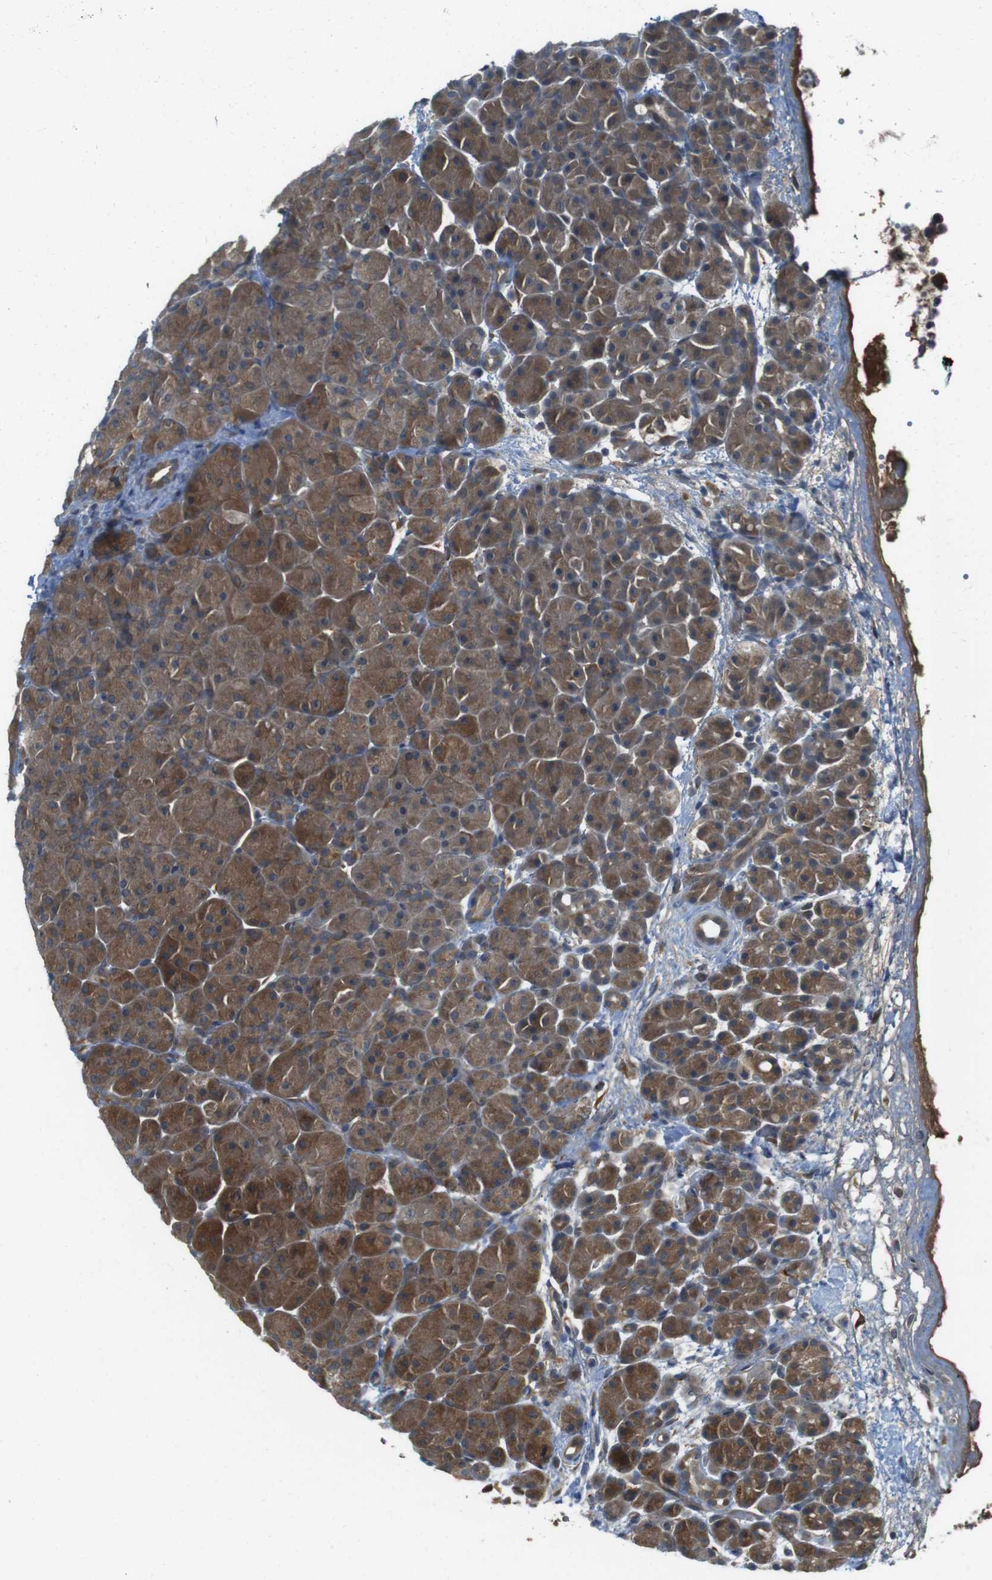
{"staining": {"intensity": "strong", "quantity": ">75%", "location": "cytoplasmic/membranous"}, "tissue": "pancreas", "cell_type": "Exocrine glandular cells", "image_type": "normal", "snomed": [{"axis": "morphology", "description": "Normal tissue, NOS"}, {"axis": "topography", "description": "Pancreas"}], "caption": "Immunohistochemistry (IHC) staining of unremarkable pancreas, which demonstrates high levels of strong cytoplasmic/membranous expression in approximately >75% of exocrine glandular cells indicating strong cytoplasmic/membranous protein positivity. The staining was performed using DAB (brown) for protein detection and nuclei were counterstained in hematoxylin (blue).", "gene": "IFFO2", "patient": {"sex": "male", "age": 66}}